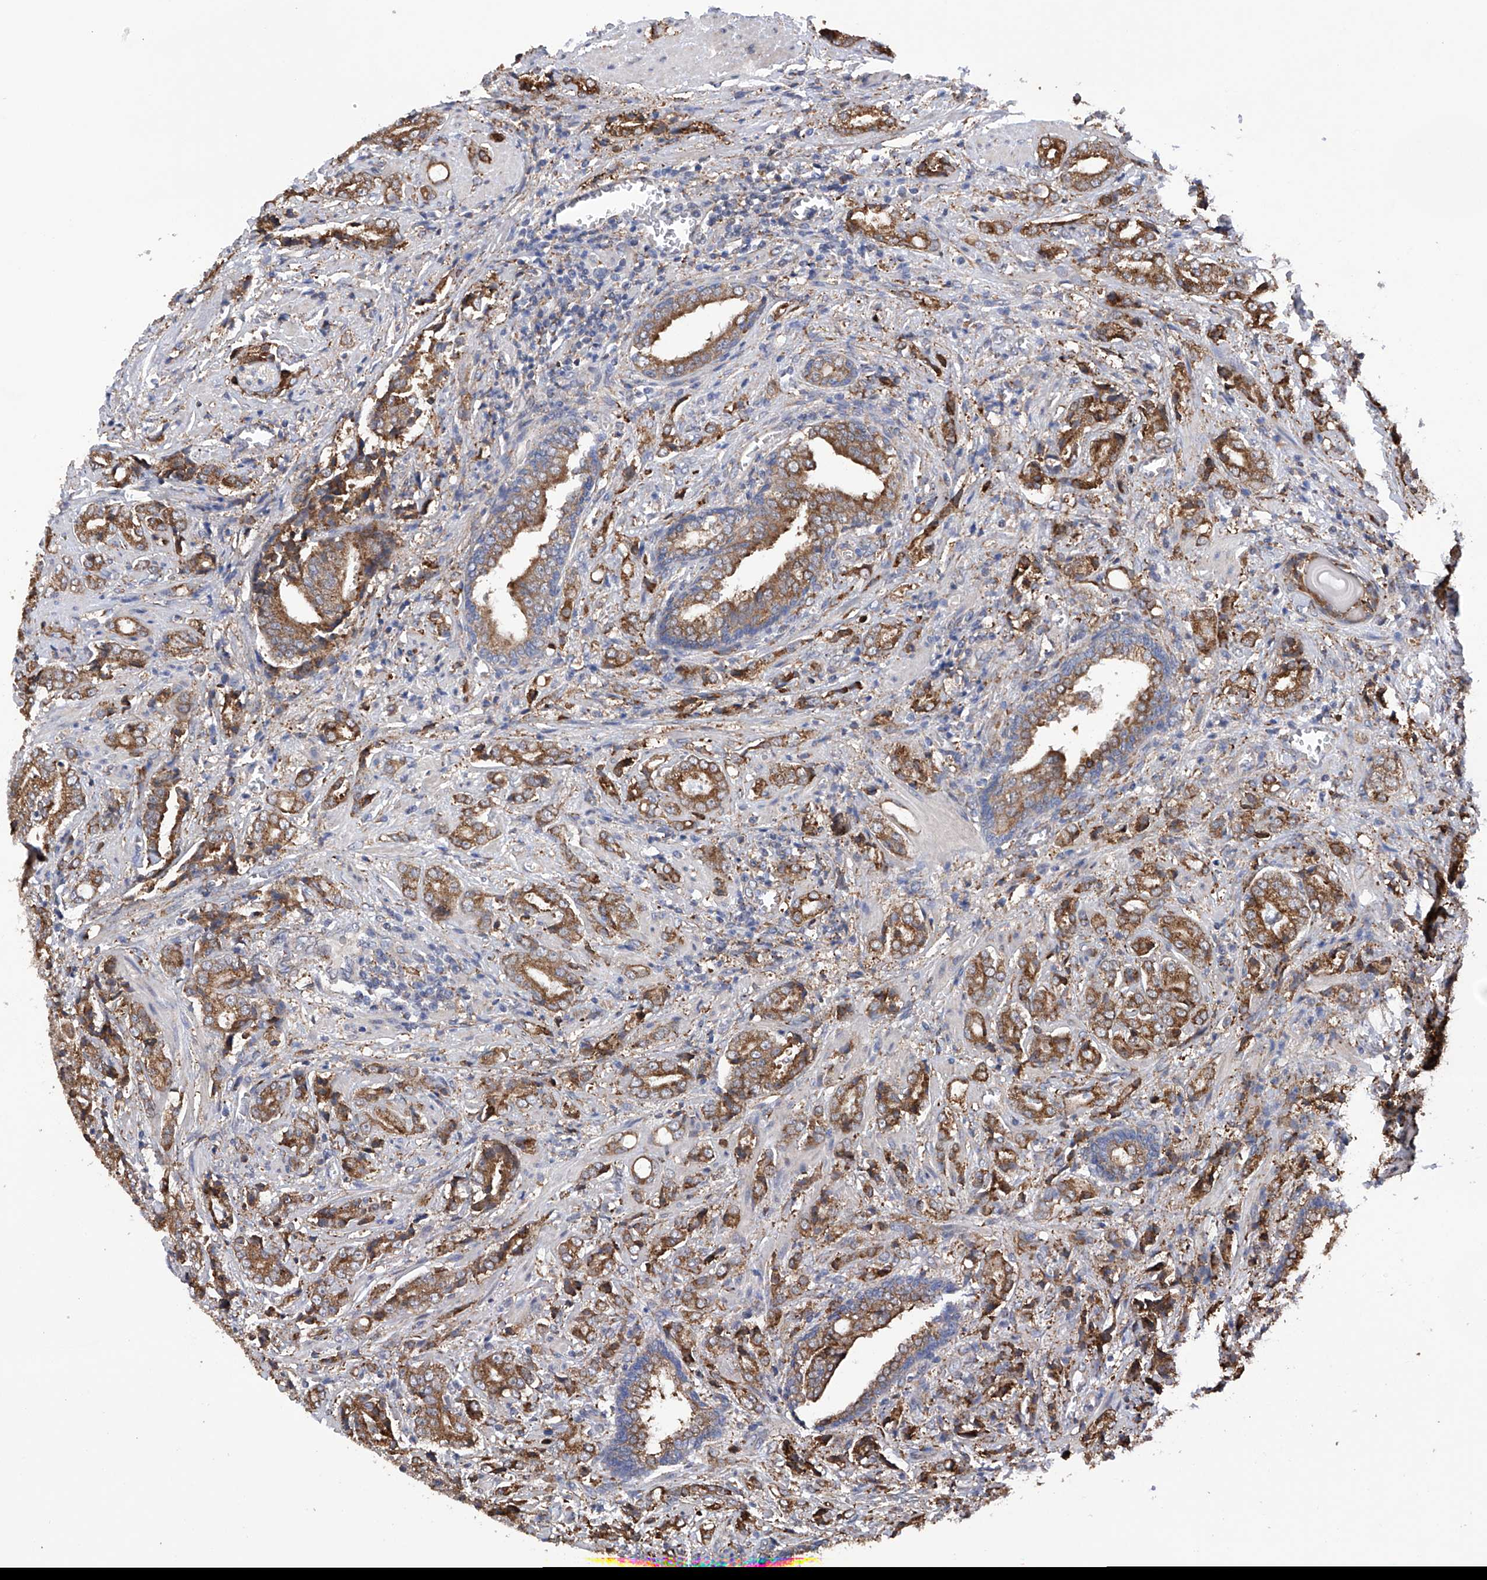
{"staining": {"intensity": "moderate", "quantity": ">75%", "location": "cytoplasmic/membranous"}, "tissue": "prostate cancer", "cell_type": "Tumor cells", "image_type": "cancer", "snomed": [{"axis": "morphology", "description": "Adenocarcinoma, High grade"}, {"axis": "topography", "description": "Prostate"}], "caption": "Protein expression analysis of prostate cancer reveals moderate cytoplasmic/membranous staining in approximately >75% of tumor cells.", "gene": "DNAH8", "patient": {"sex": "male", "age": 57}}